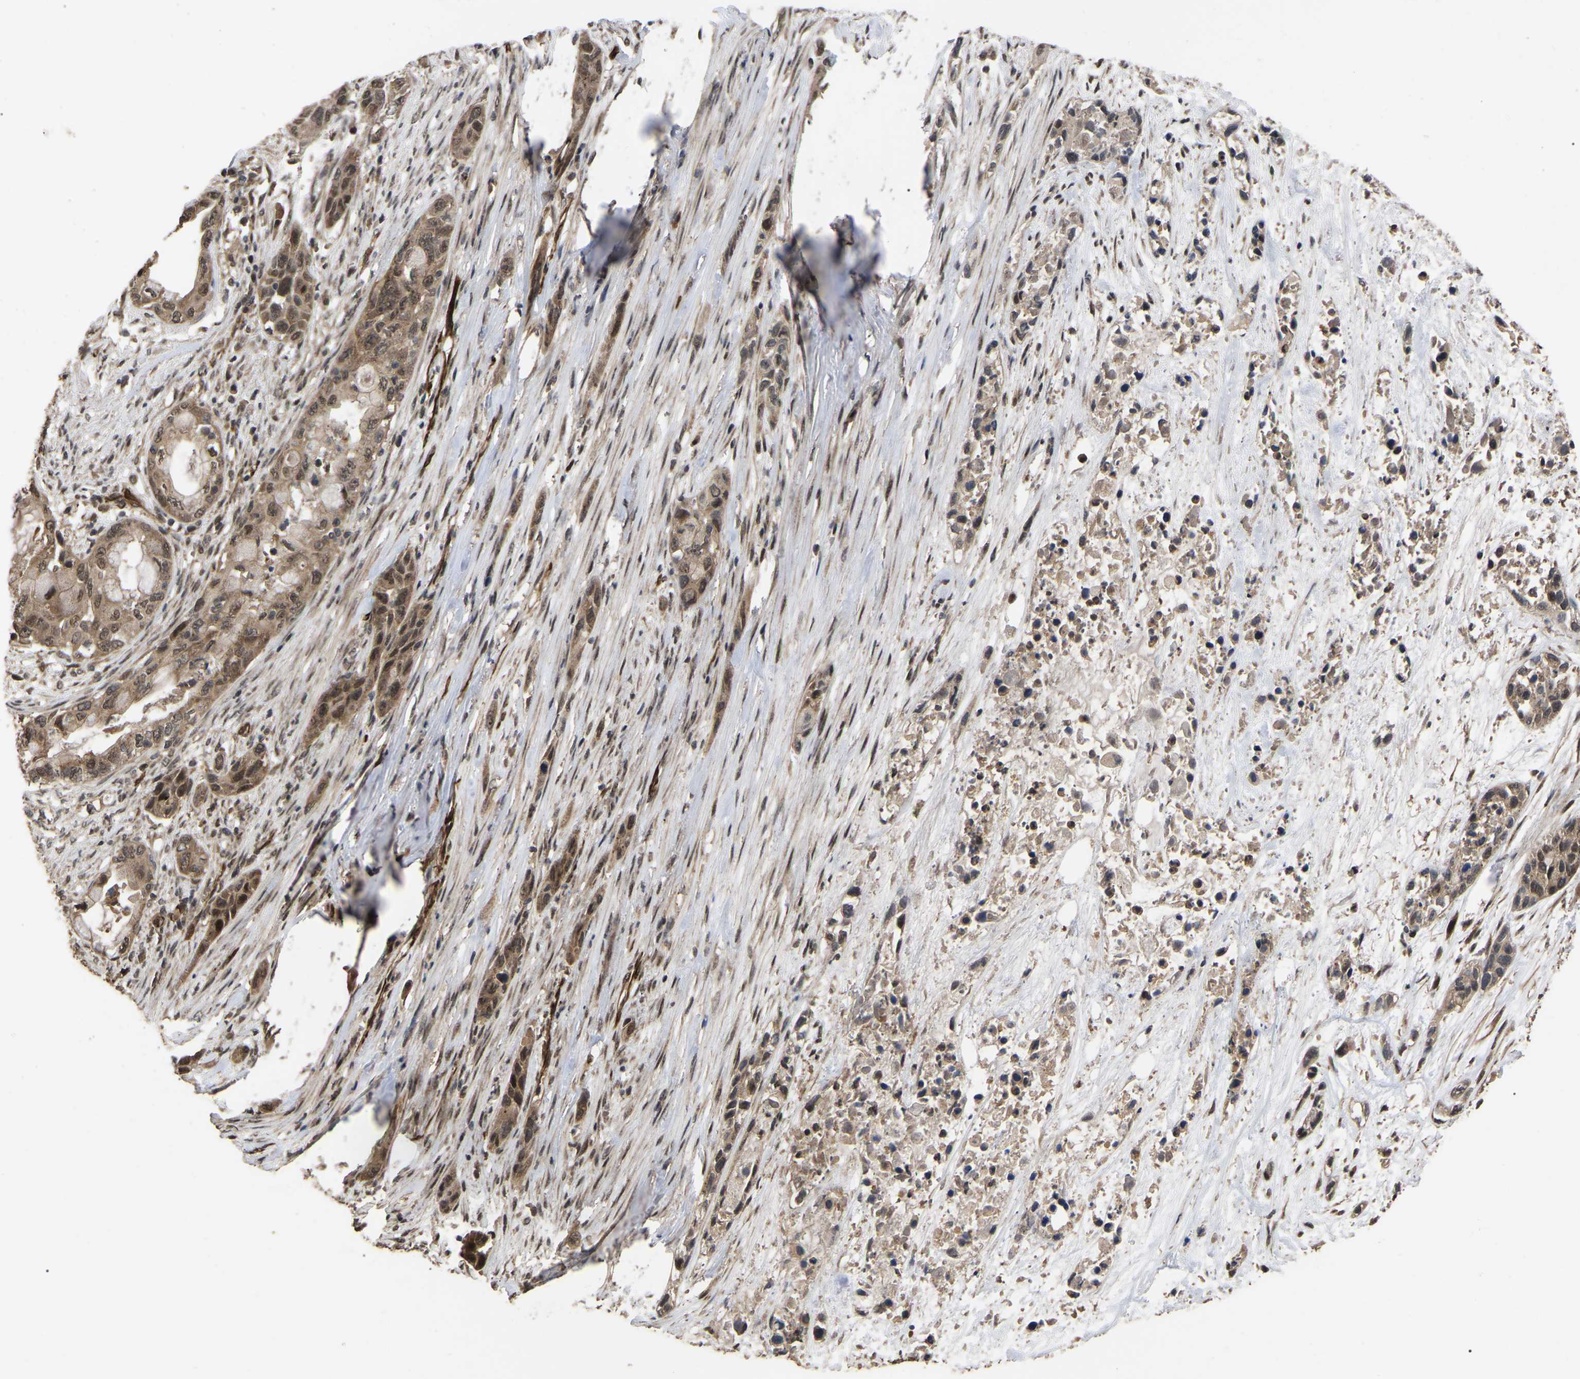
{"staining": {"intensity": "moderate", "quantity": ">75%", "location": "cytoplasmic/membranous,nuclear"}, "tissue": "pancreatic cancer", "cell_type": "Tumor cells", "image_type": "cancer", "snomed": [{"axis": "morphology", "description": "Adenocarcinoma, NOS"}, {"axis": "topography", "description": "Pancreas"}], "caption": "Protein analysis of adenocarcinoma (pancreatic) tissue reveals moderate cytoplasmic/membranous and nuclear positivity in about >75% of tumor cells.", "gene": "FAM161B", "patient": {"sex": "male", "age": 53}}